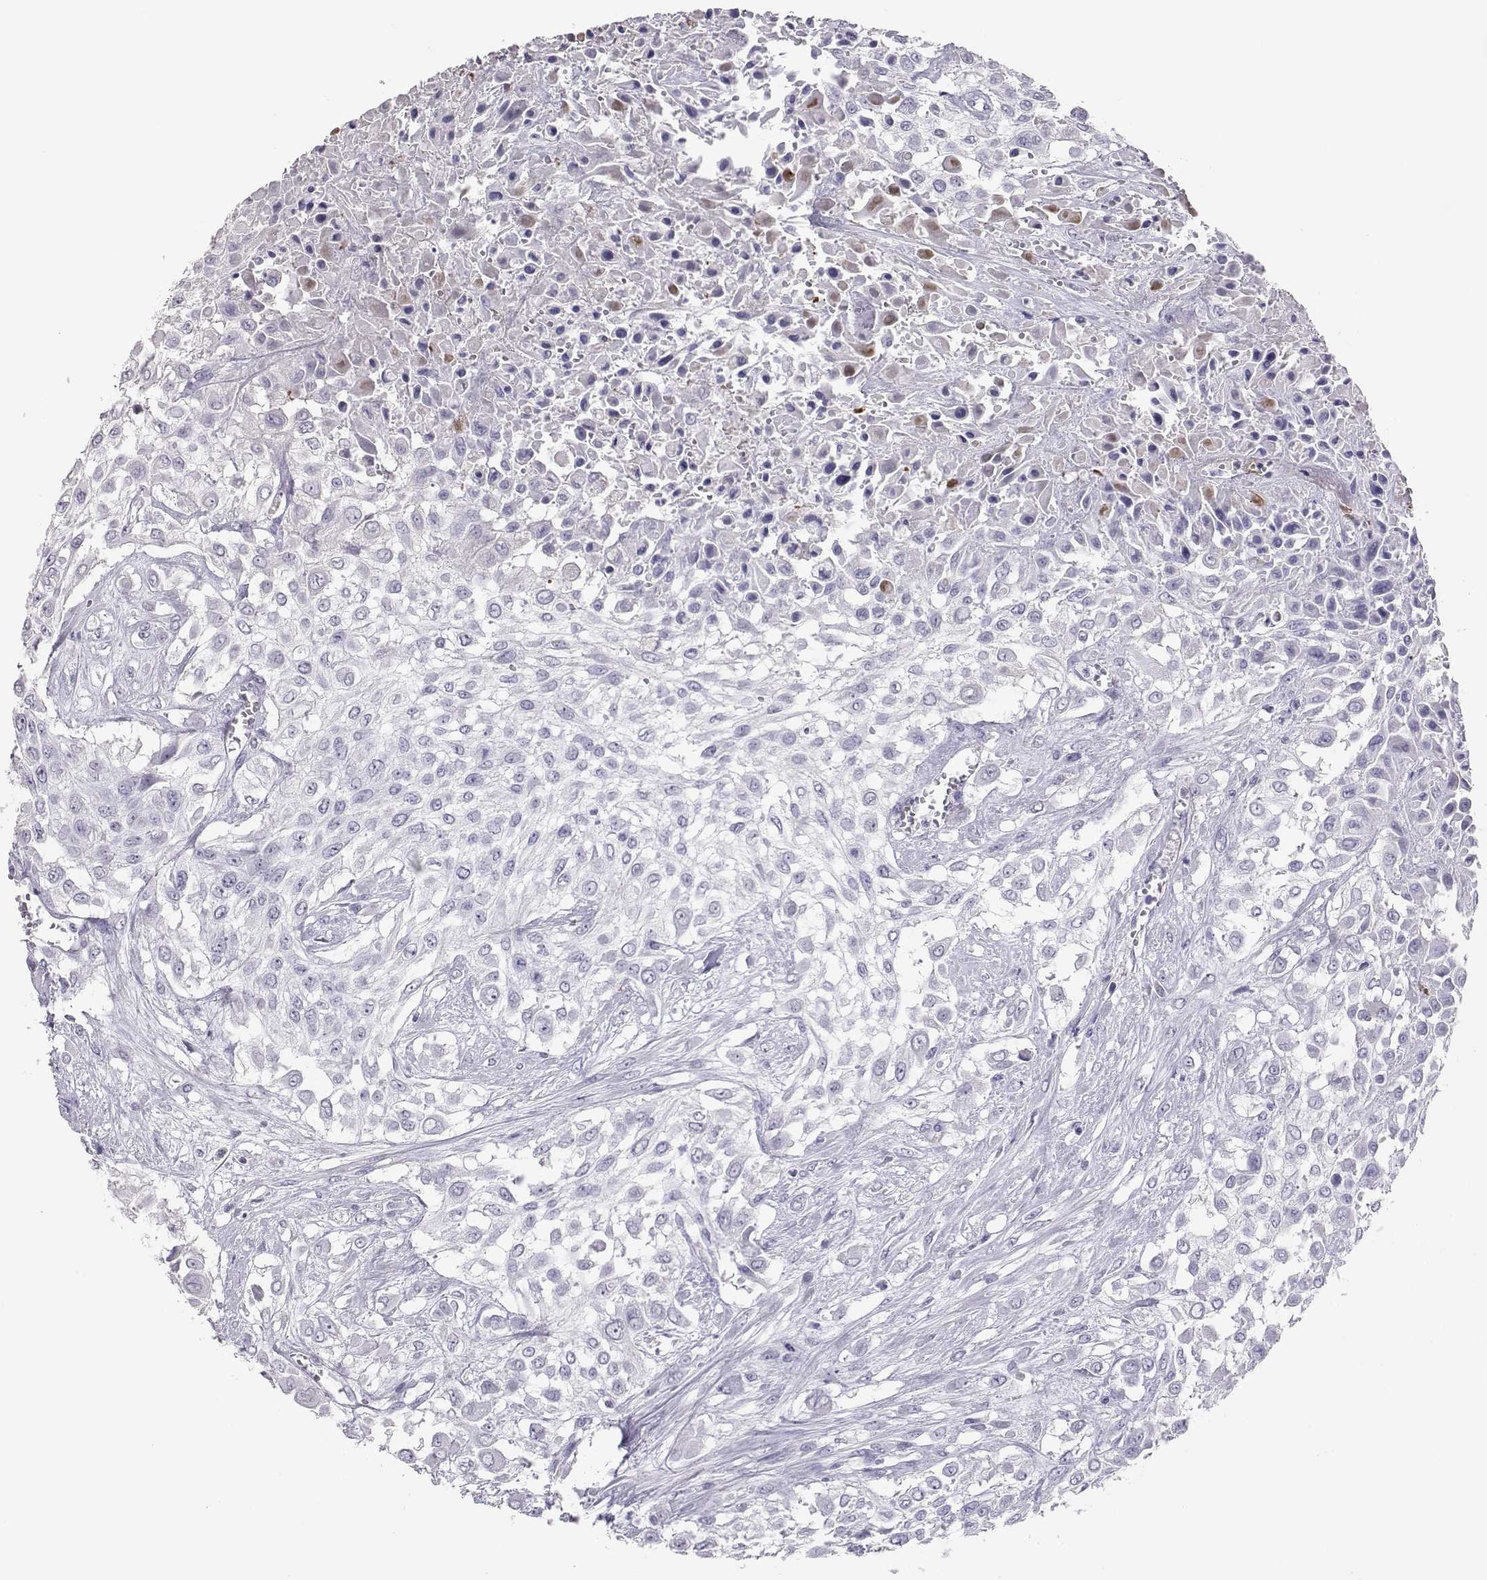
{"staining": {"intensity": "negative", "quantity": "none", "location": "none"}, "tissue": "urothelial cancer", "cell_type": "Tumor cells", "image_type": "cancer", "snomed": [{"axis": "morphology", "description": "Urothelial carcinoma, High grade"}, {"axis": "topography", "description": "Urinary bladder"}], "caption": "This is a micrograph of IHC staining of urothelial carcinoma (high-grade), which shows no staining in tumor cells.", "gene": "PMCH", "patient": {"sex": "male", "age": 57}}